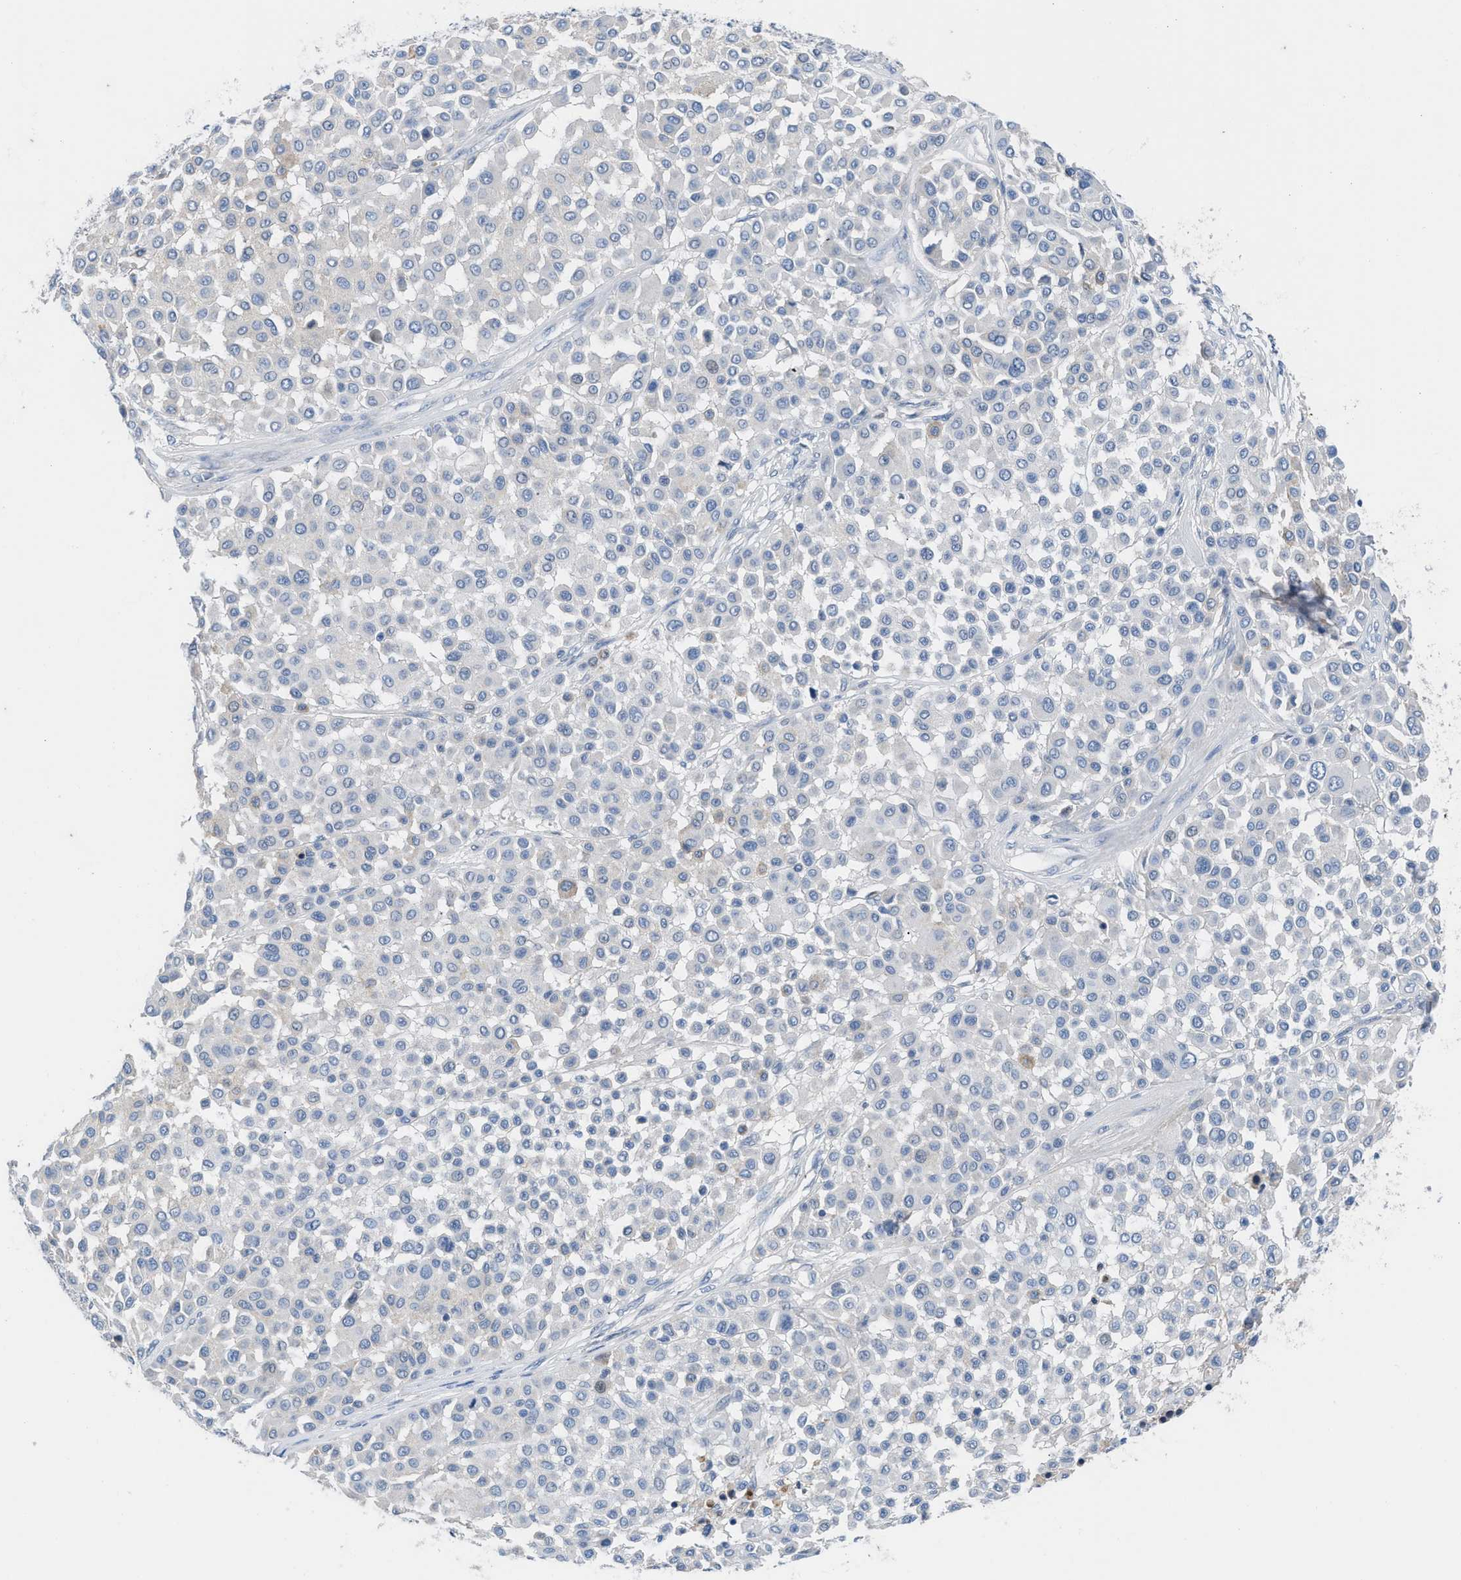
{"staining": {"intensity": "negative", "quantity": "none", "location": "none"}, "tissue": "melanoma", "cell_type": "Tumor cells", "image_type": "cancer", "snomed": [{"axis": "morphology", "description": "Malignant melanoma, Metastatic site"}, {"axis": "topography", "description": "Soft tissue"}], "caption": "The IHC photomicrograph has no significant positivity in tumor cells of melanoma tissue.", "gene": "HPX", "patient": {"sex": "male", "age": 41}}